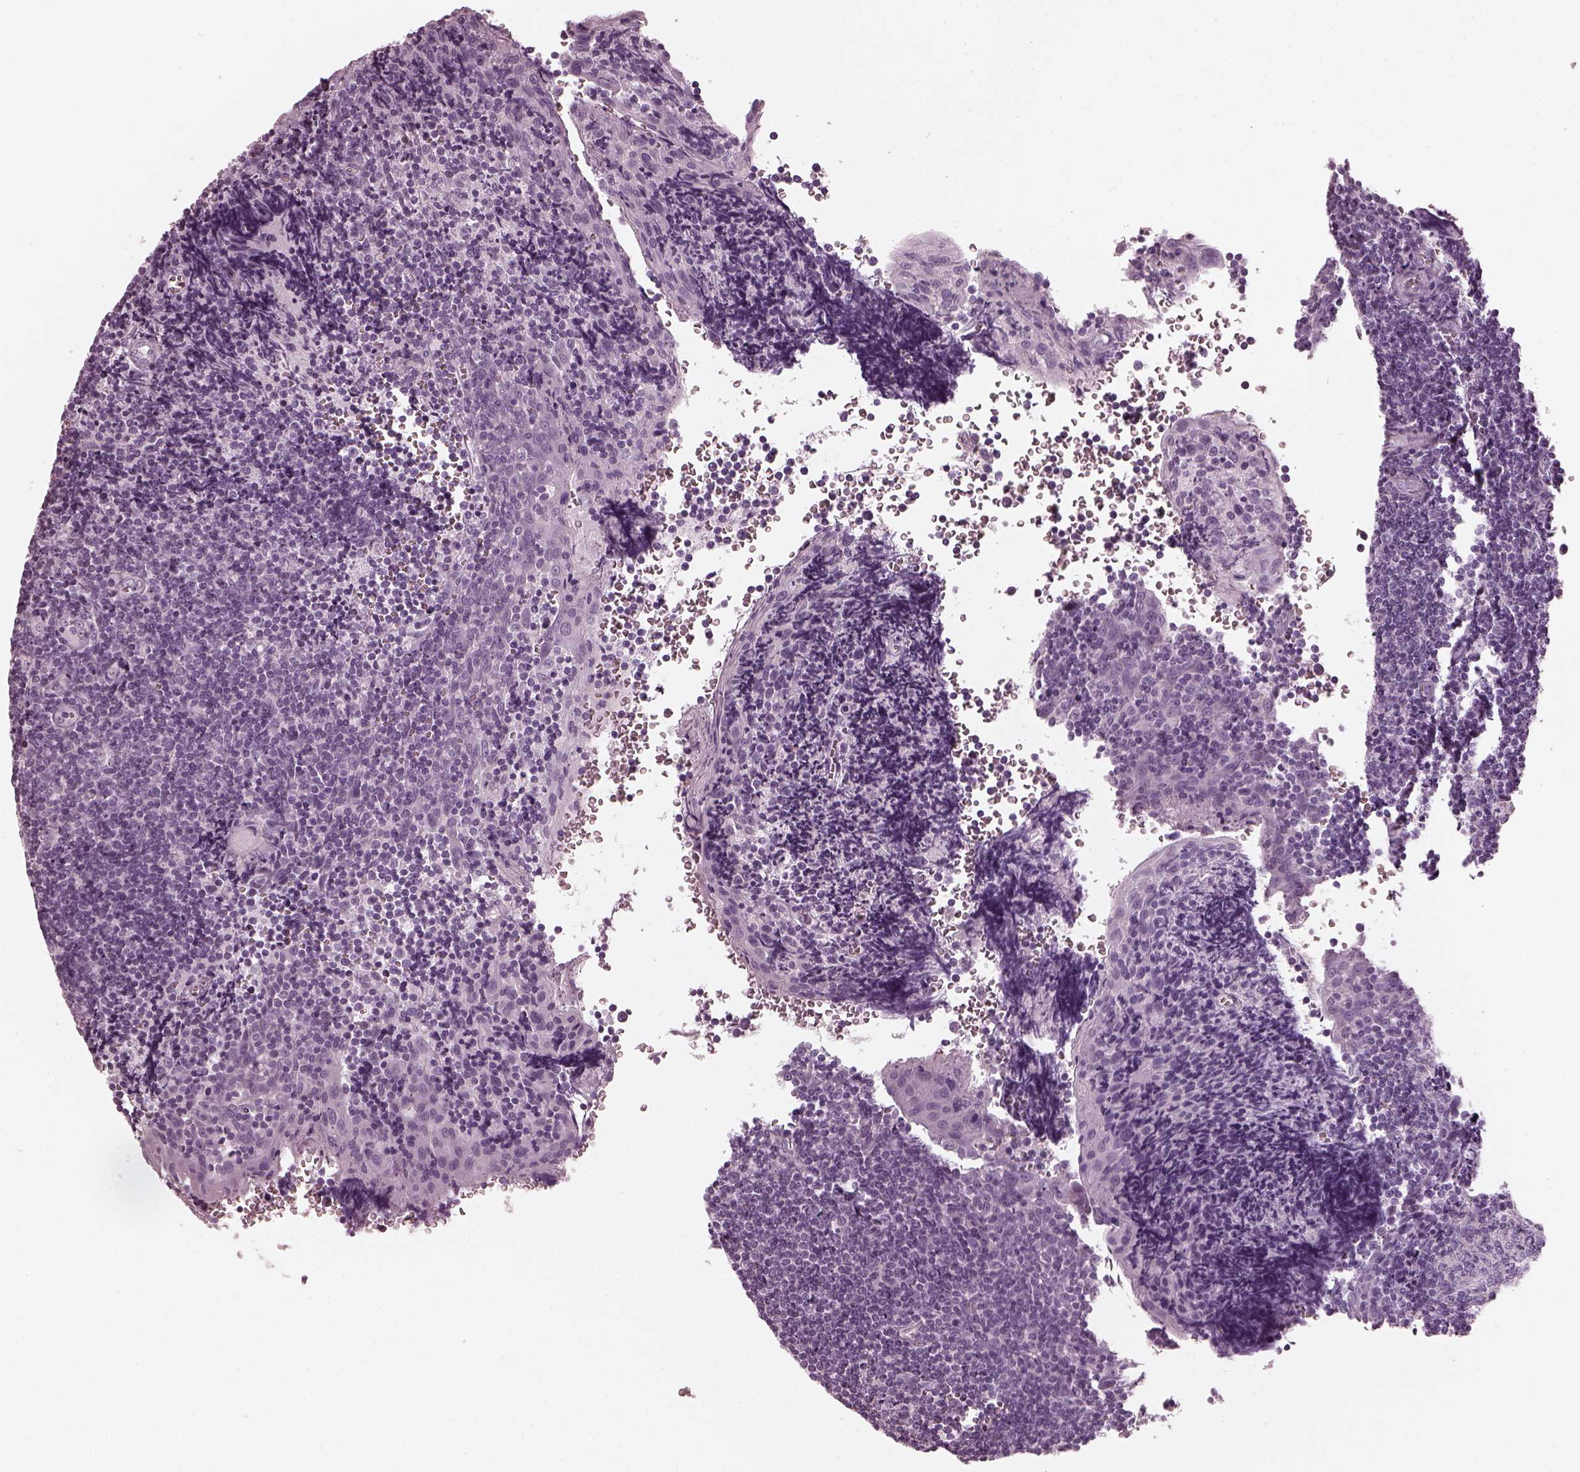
{"staining": {"intensity": "negative", "quantity": "none", "location": "none"}, "tissue": "tonsil", "cell_type": "Germinal center cells", "image_type": "normal", "snomed": [{"axis": "morphology", "description": "Normal tissue, NOS"}, {"axis": "morphology", "description": "Inflammation, NOS"}, {"axis": "topography", "description": "Tonsil"}], "caption": "Immunohistochemical staining of normal human tonsil reveals no significant staining in germinal center cells.", "gene": "RCVRN", "patient": {"sex": "female", "age": 31}}